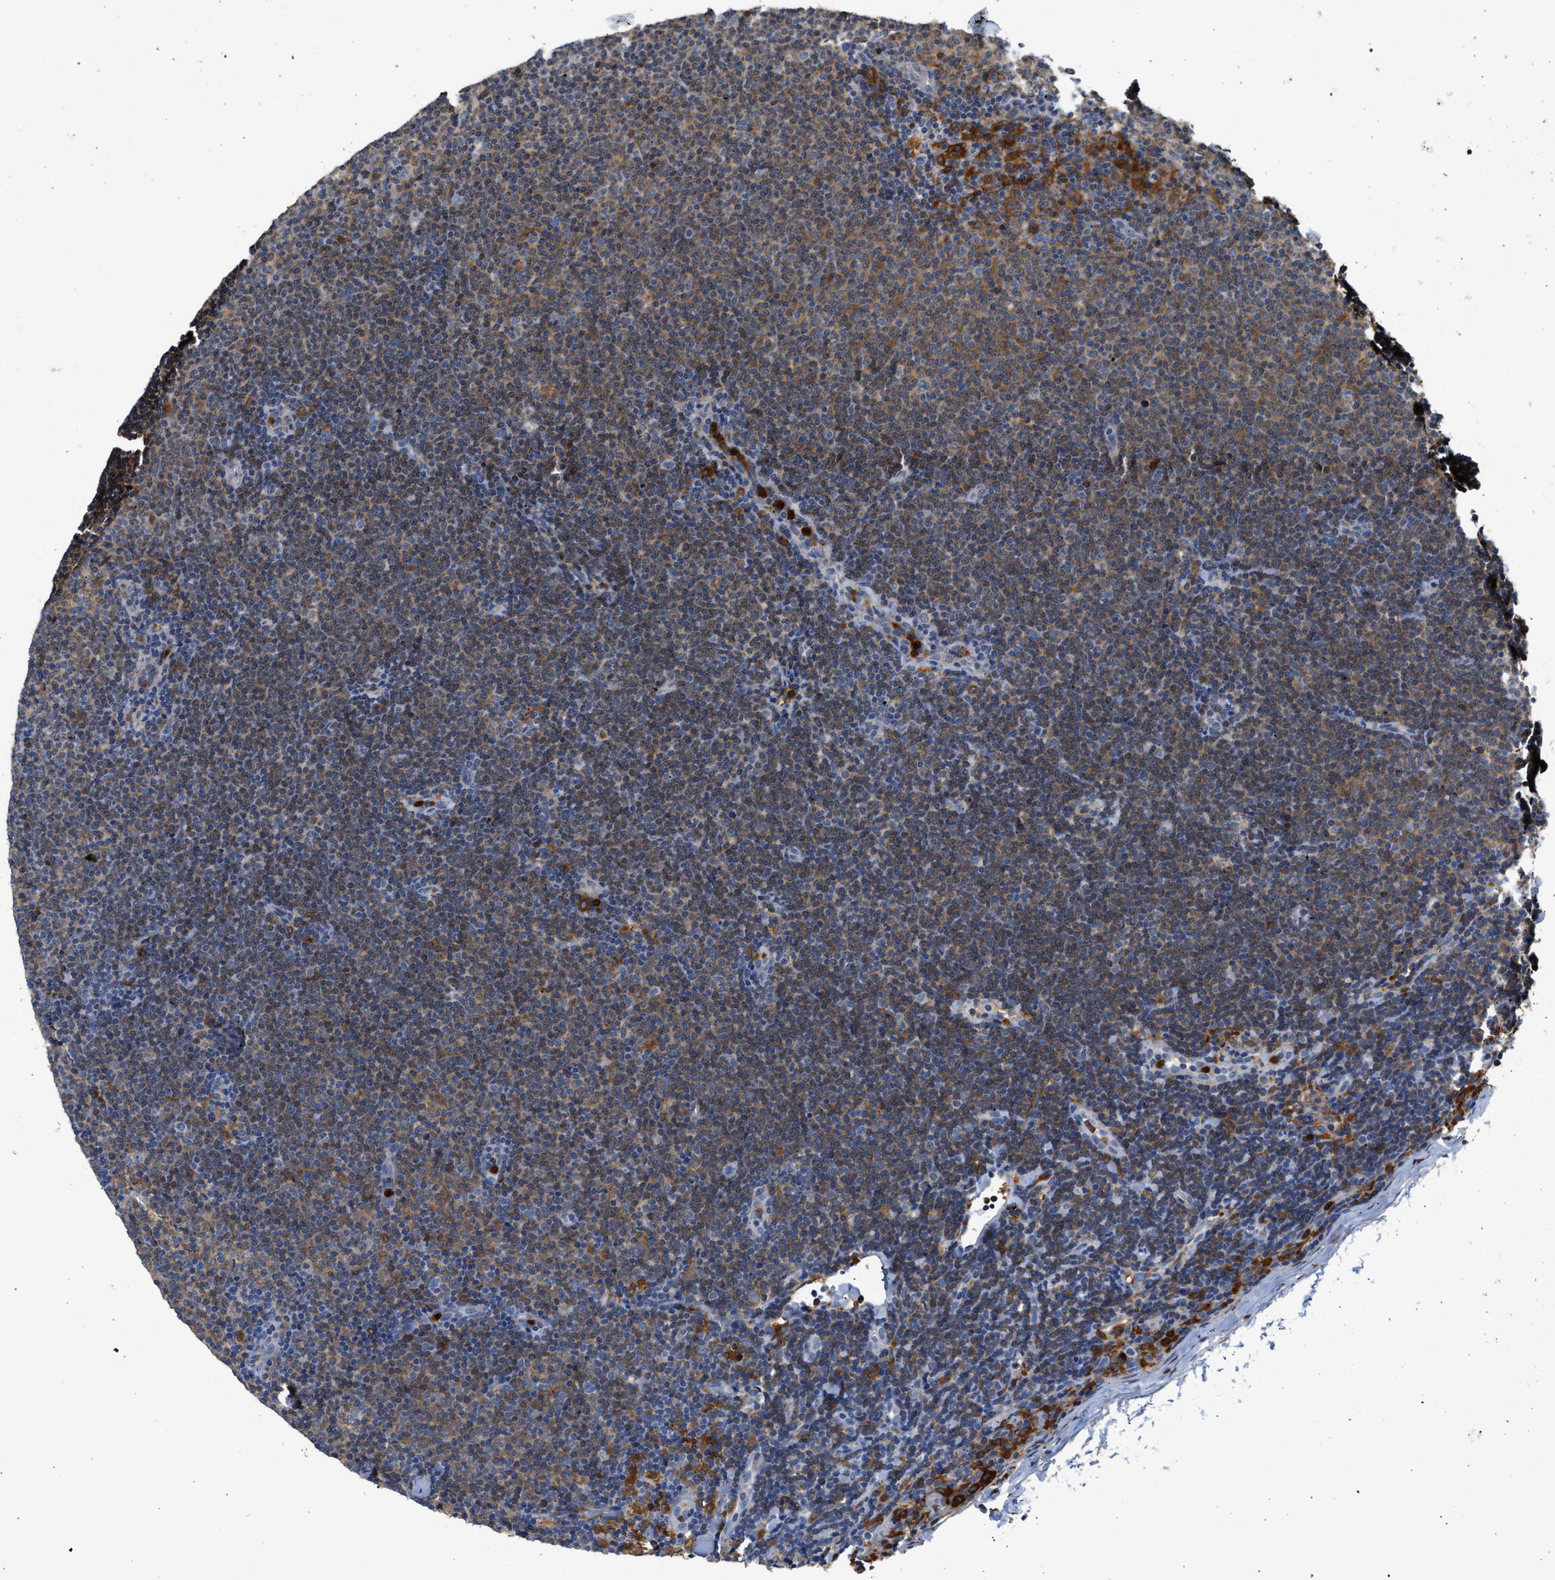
{"staining": {"intensity": "moderate", "quantity": ">75%", "location": "cytoplasmic/membranous"}, "tissue": "lymphoma", "cell_type": "Tumor cells", "image_type": "cancer", "snomed": [{"axis": "morphology", "description": "Malignant lymphoma, non-Hodgkin's type, Low grade"}, {"axis": "topography", "description": "Lymph node"}], "caption": "This photomicrograph reveals lymphoma stained with immunohistochemistry (IHC) to label a protein in brown. The cytoplasmic/membranous of tumor cells show moderate positivity for the protein. Nuclei are counter-stained blue.", "gene": "RAB31", "patient": {"sex": "female", "age": 53}}